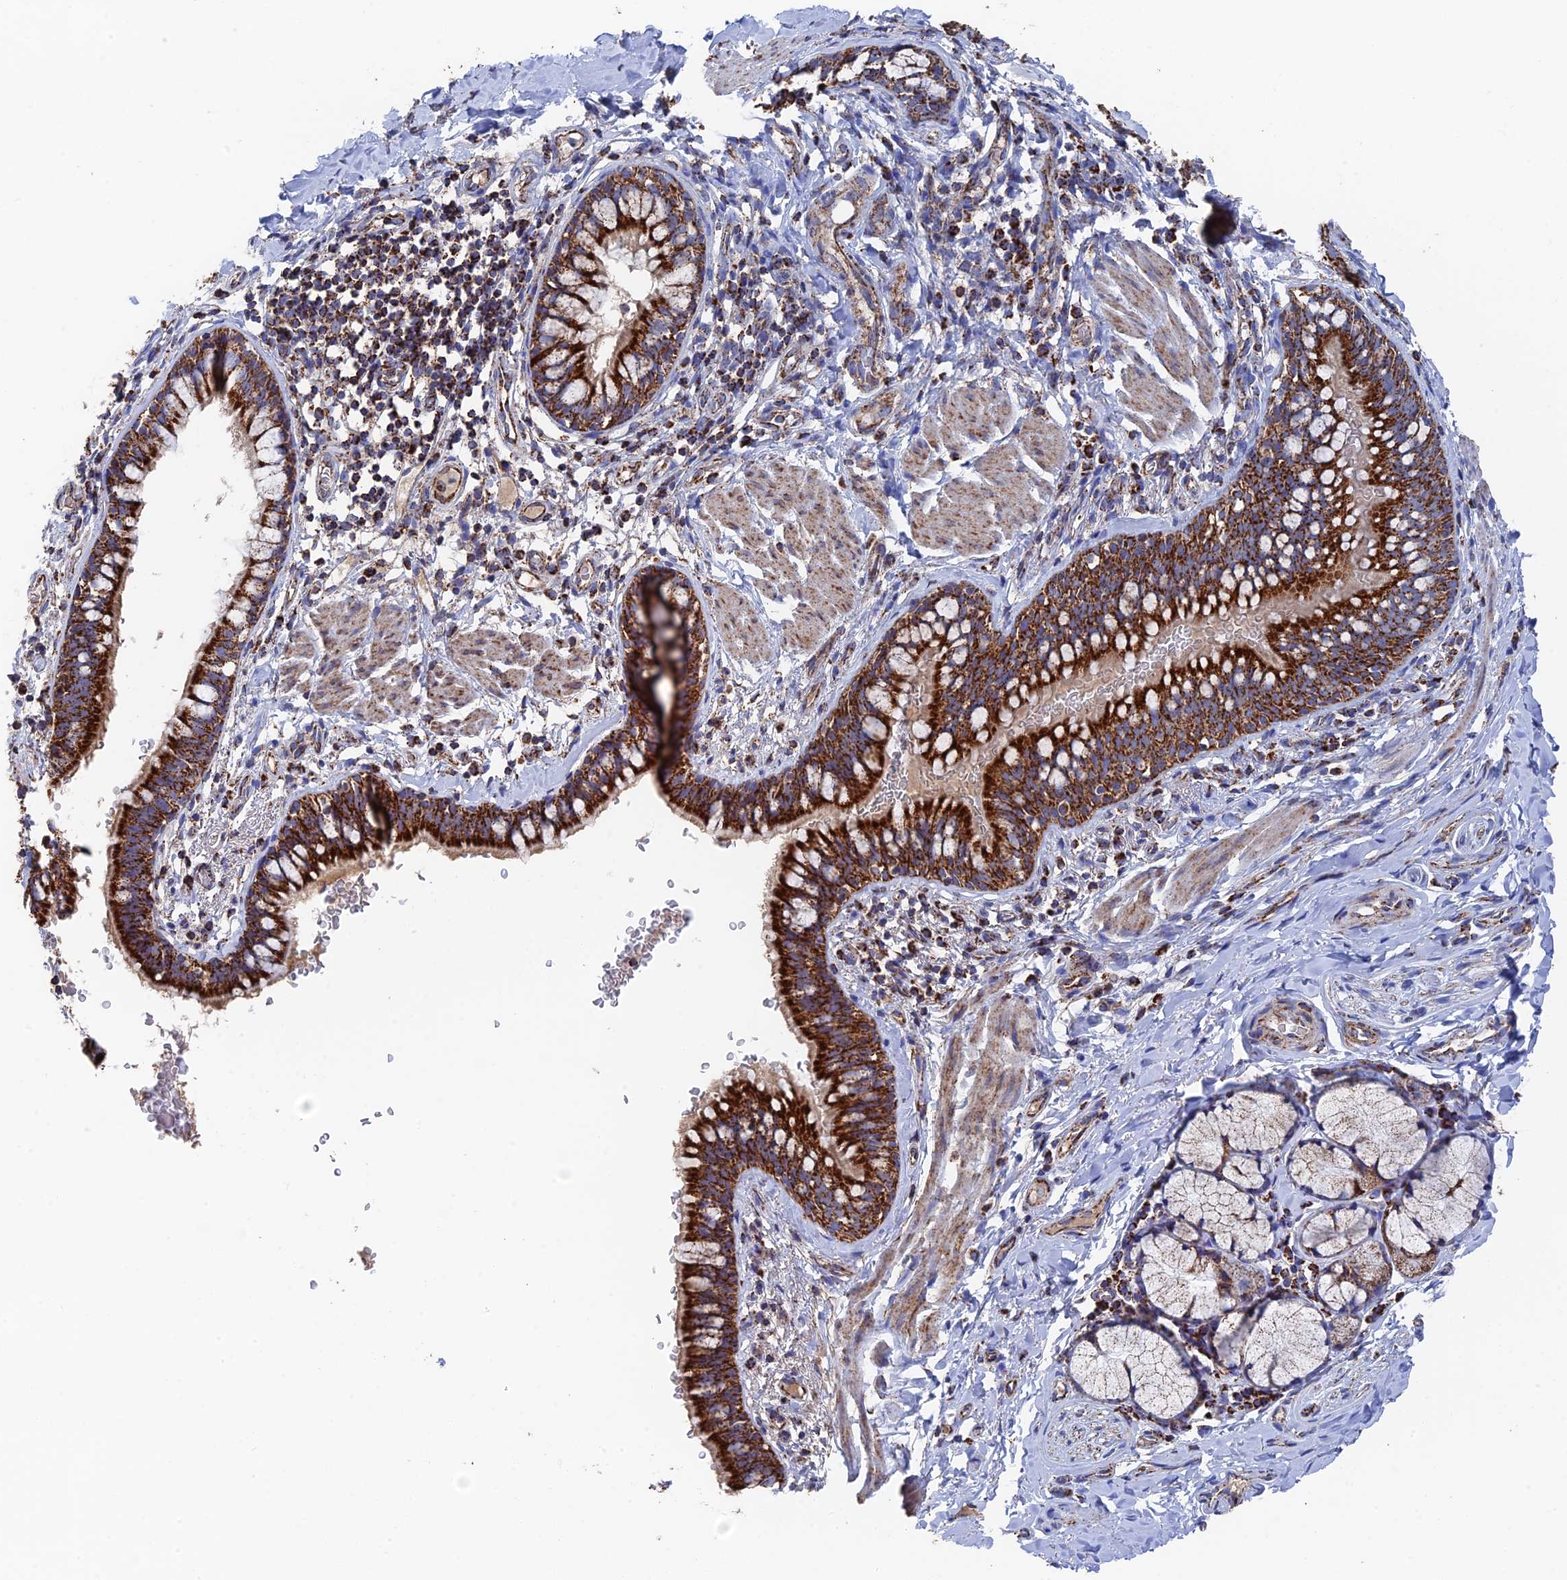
{"staining": {"intensity": "strong", "quantity": ">75%", "location": "cytoplasmic/membranous"}, "tissue": "bronchus", "cell_type": "Respiratory epithelial cells", "image_type": "normal", "snomed": [{"axis": "morphology", "description": "Normal tissue, NOS"}, {"axis": "topography", "description": "Cartilage tissue"}, {"axis": "topography", "description": "Bronchus"}], "caption": "High-magnification brightfield microscopy of unremarkable bronchus stained with DAB (brown) and counterstained with hematoxylin (blue). respiratory epithelial cells exhibit strong cytoplasmic/membranous staining is appreciated in about>75% of cells.", "gene": "HAUS8", "patient": {"sex": "female", "age": 36}}